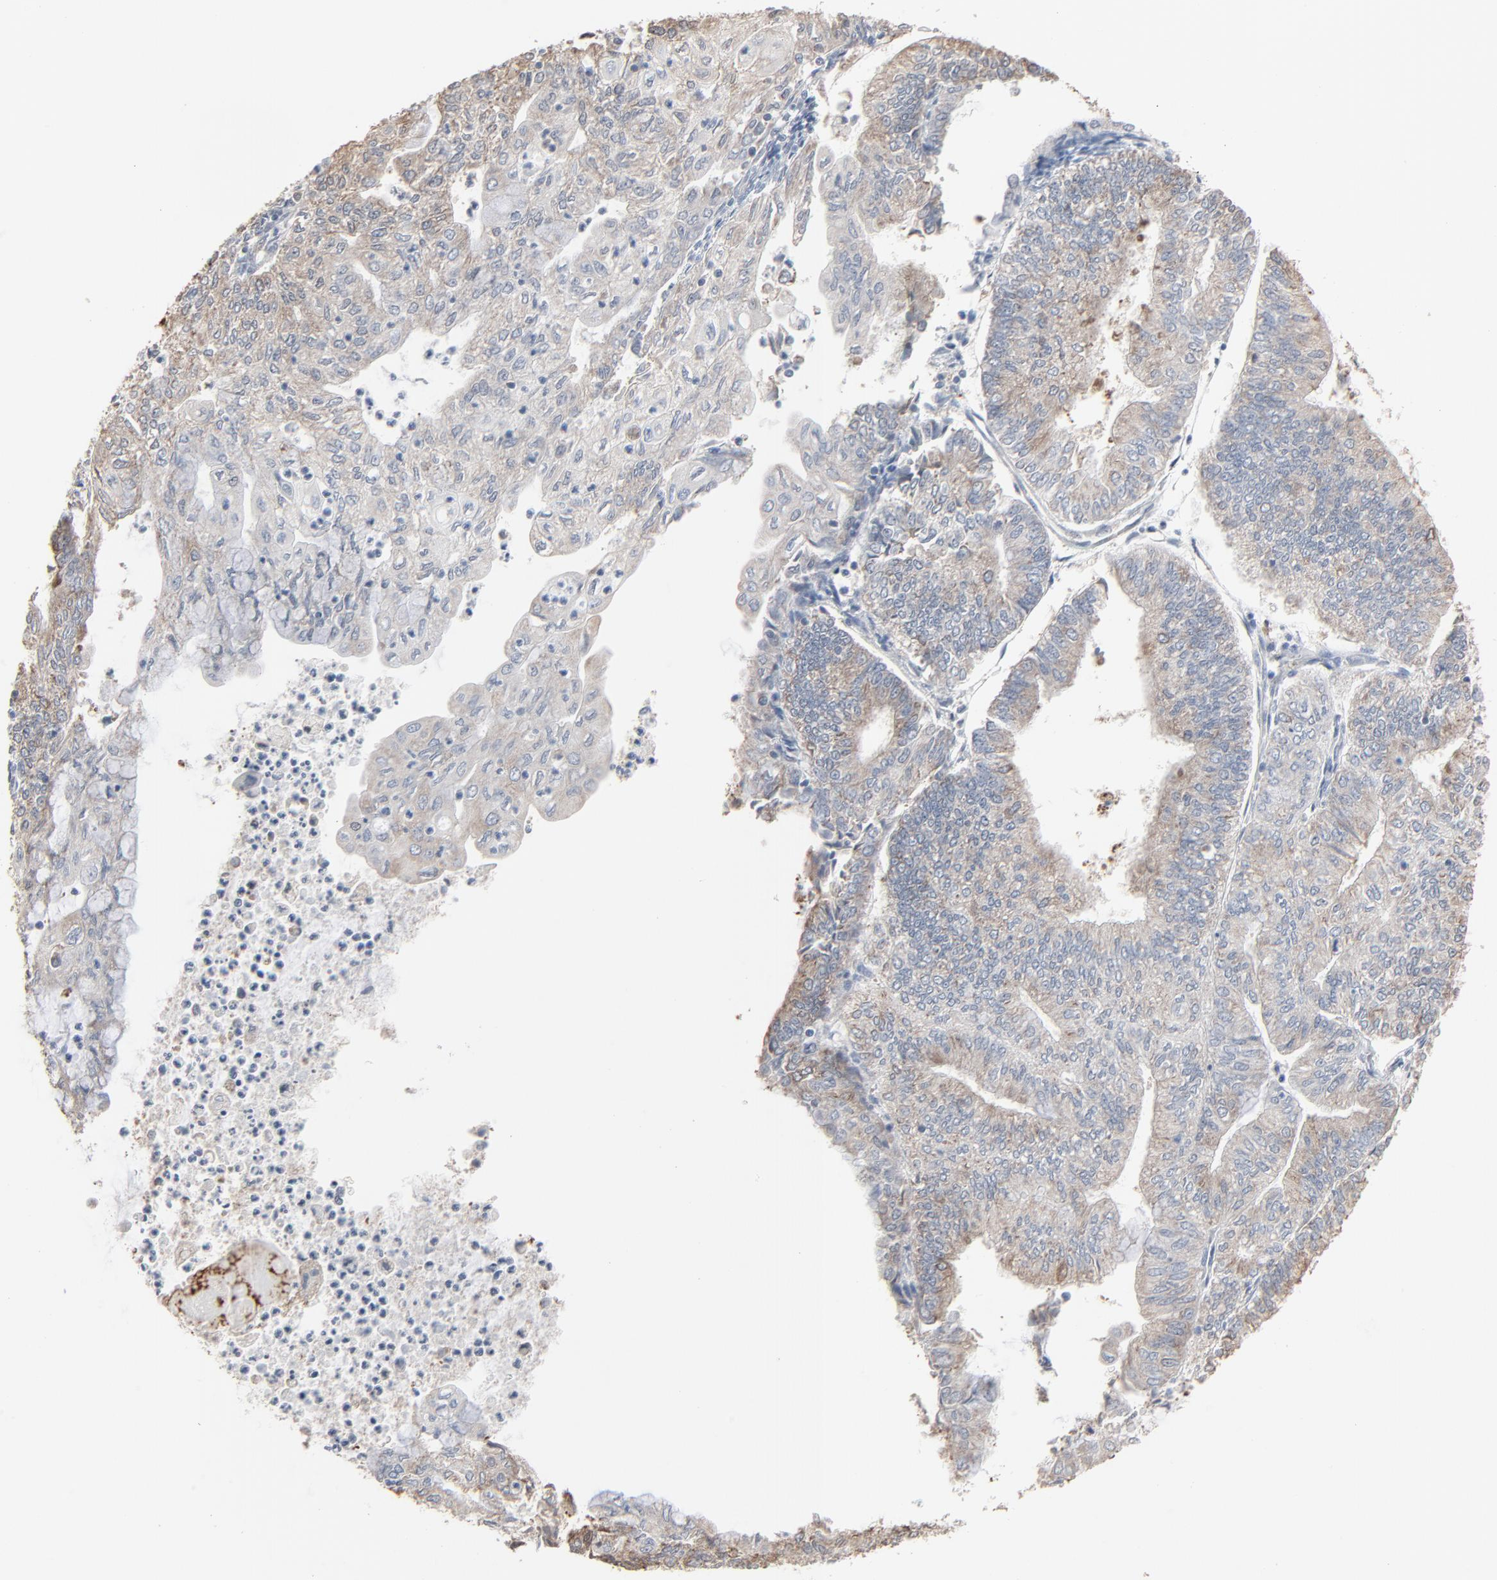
{"staining": {"intensity": "weak", "quantity": ">75%", "location": "cytoplasmic/membranous"}, "tissue": "endometrial cancer", "cell_type": "Tumor cells", "image_type": "cancer", "snomed": [{"axis": "morphology", "description": "Adenocarcinoma, NOS"}, {"axis": "topography", "description": "Endometrium"}], "caption": "This is a micrograph of immunohistochemistry (IHC) staining of endometrial cancer (adenocarcinoma), which shows weak expression in the cytoplasmic/membranous of tumor cells.", "gene": "CCT5", "patient": {"sex": "female", "age": 59}}